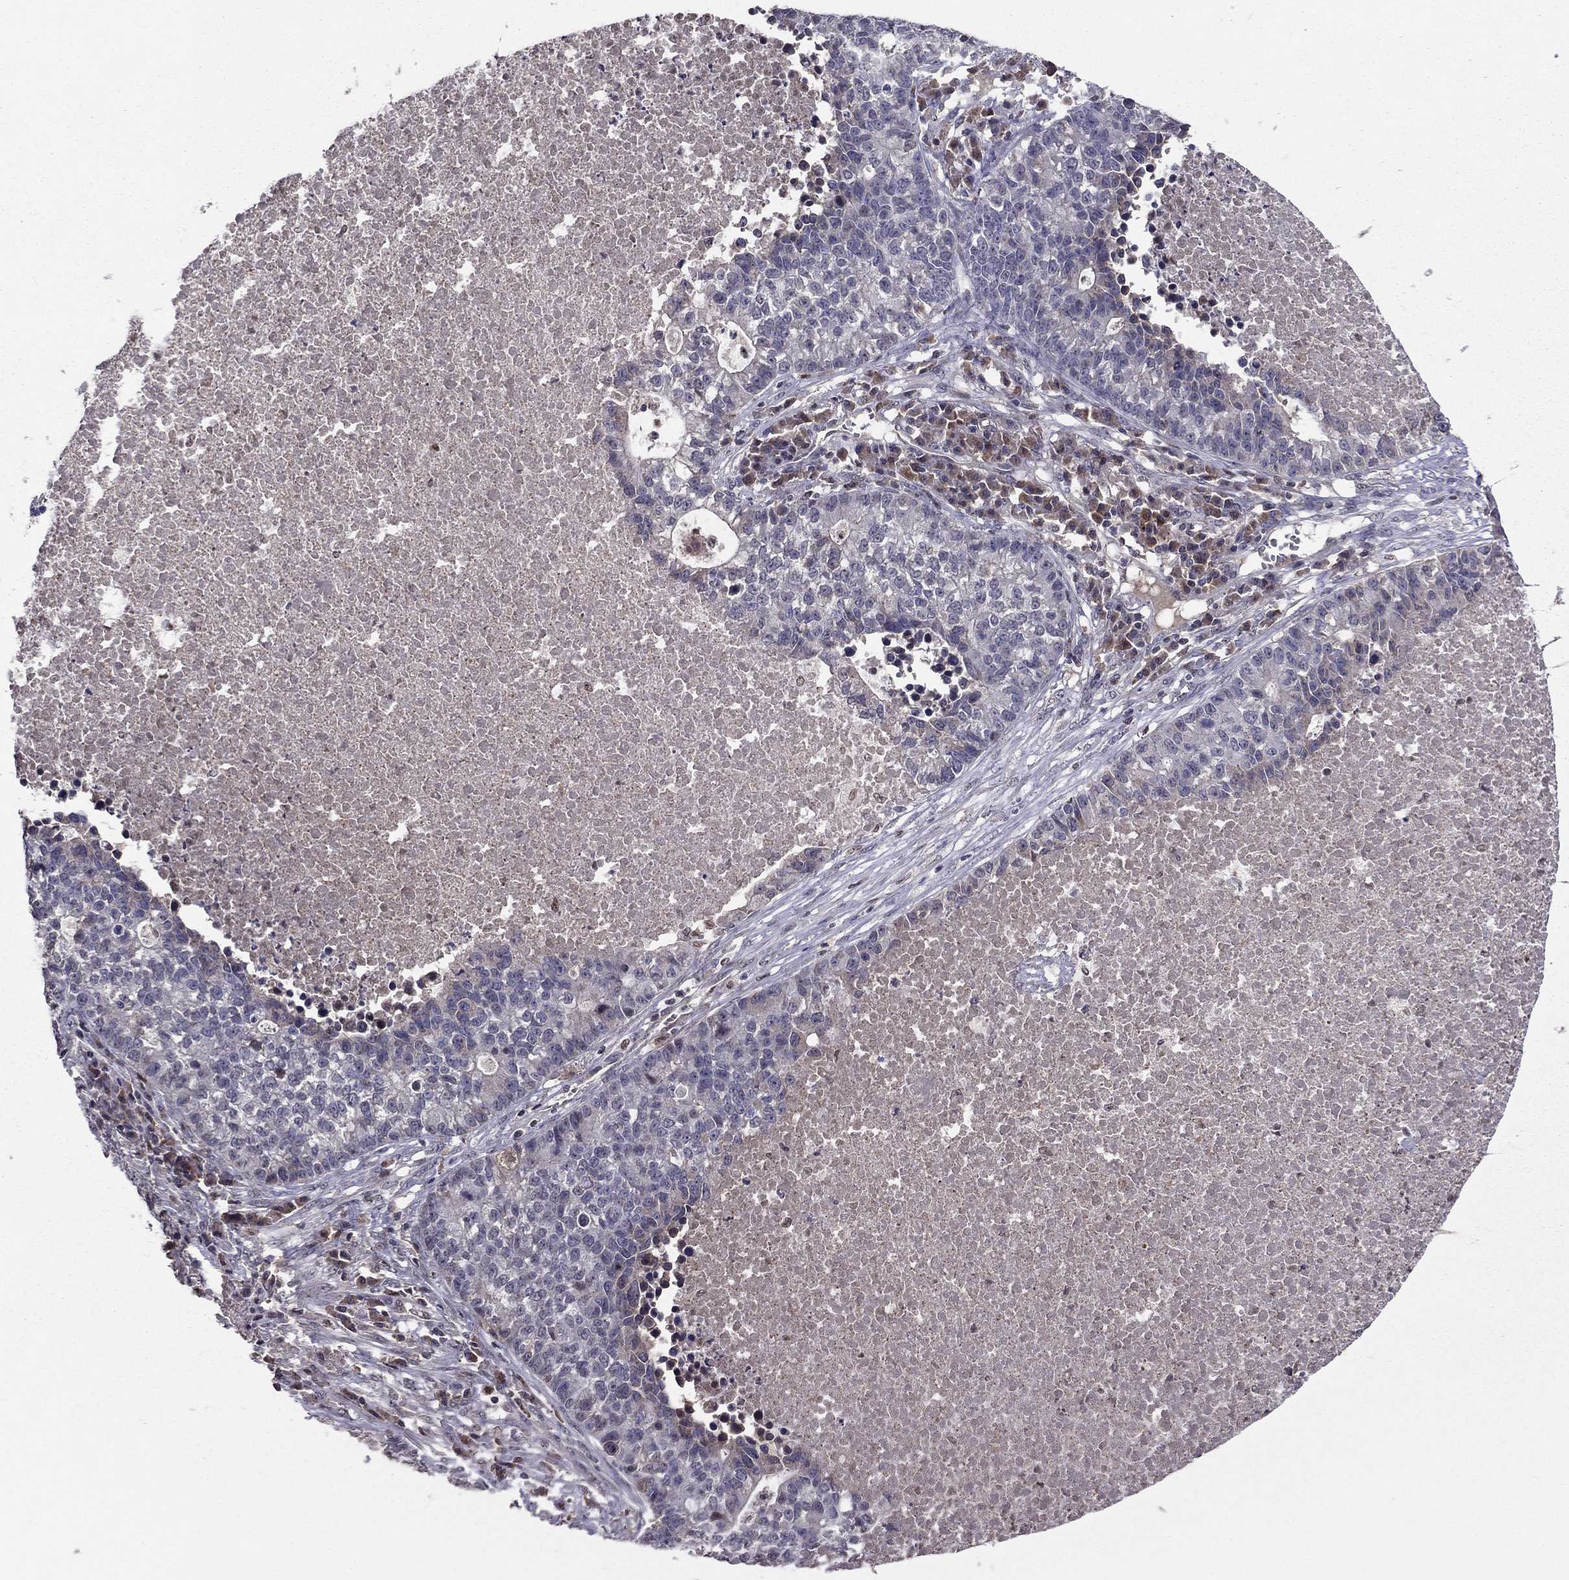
{"staining": {"intensity": "negative", "quantity": "none", "location": "none"}, "tissue": "lung cancer", "cell_type": "Tumor cells", "image_type": "cancer", "snomed": [{"axis": "morphology", "description": "Adenocarcinoma, NOS"}, {"axis": "topography", "description": "Lung"}], "caption": "The photomicrograph reveals no significant expression in tumor cells of lung cancer (adenocarcinoma).", "gene": "HCN1", "patient": {"sex": "male", "age": 57}}